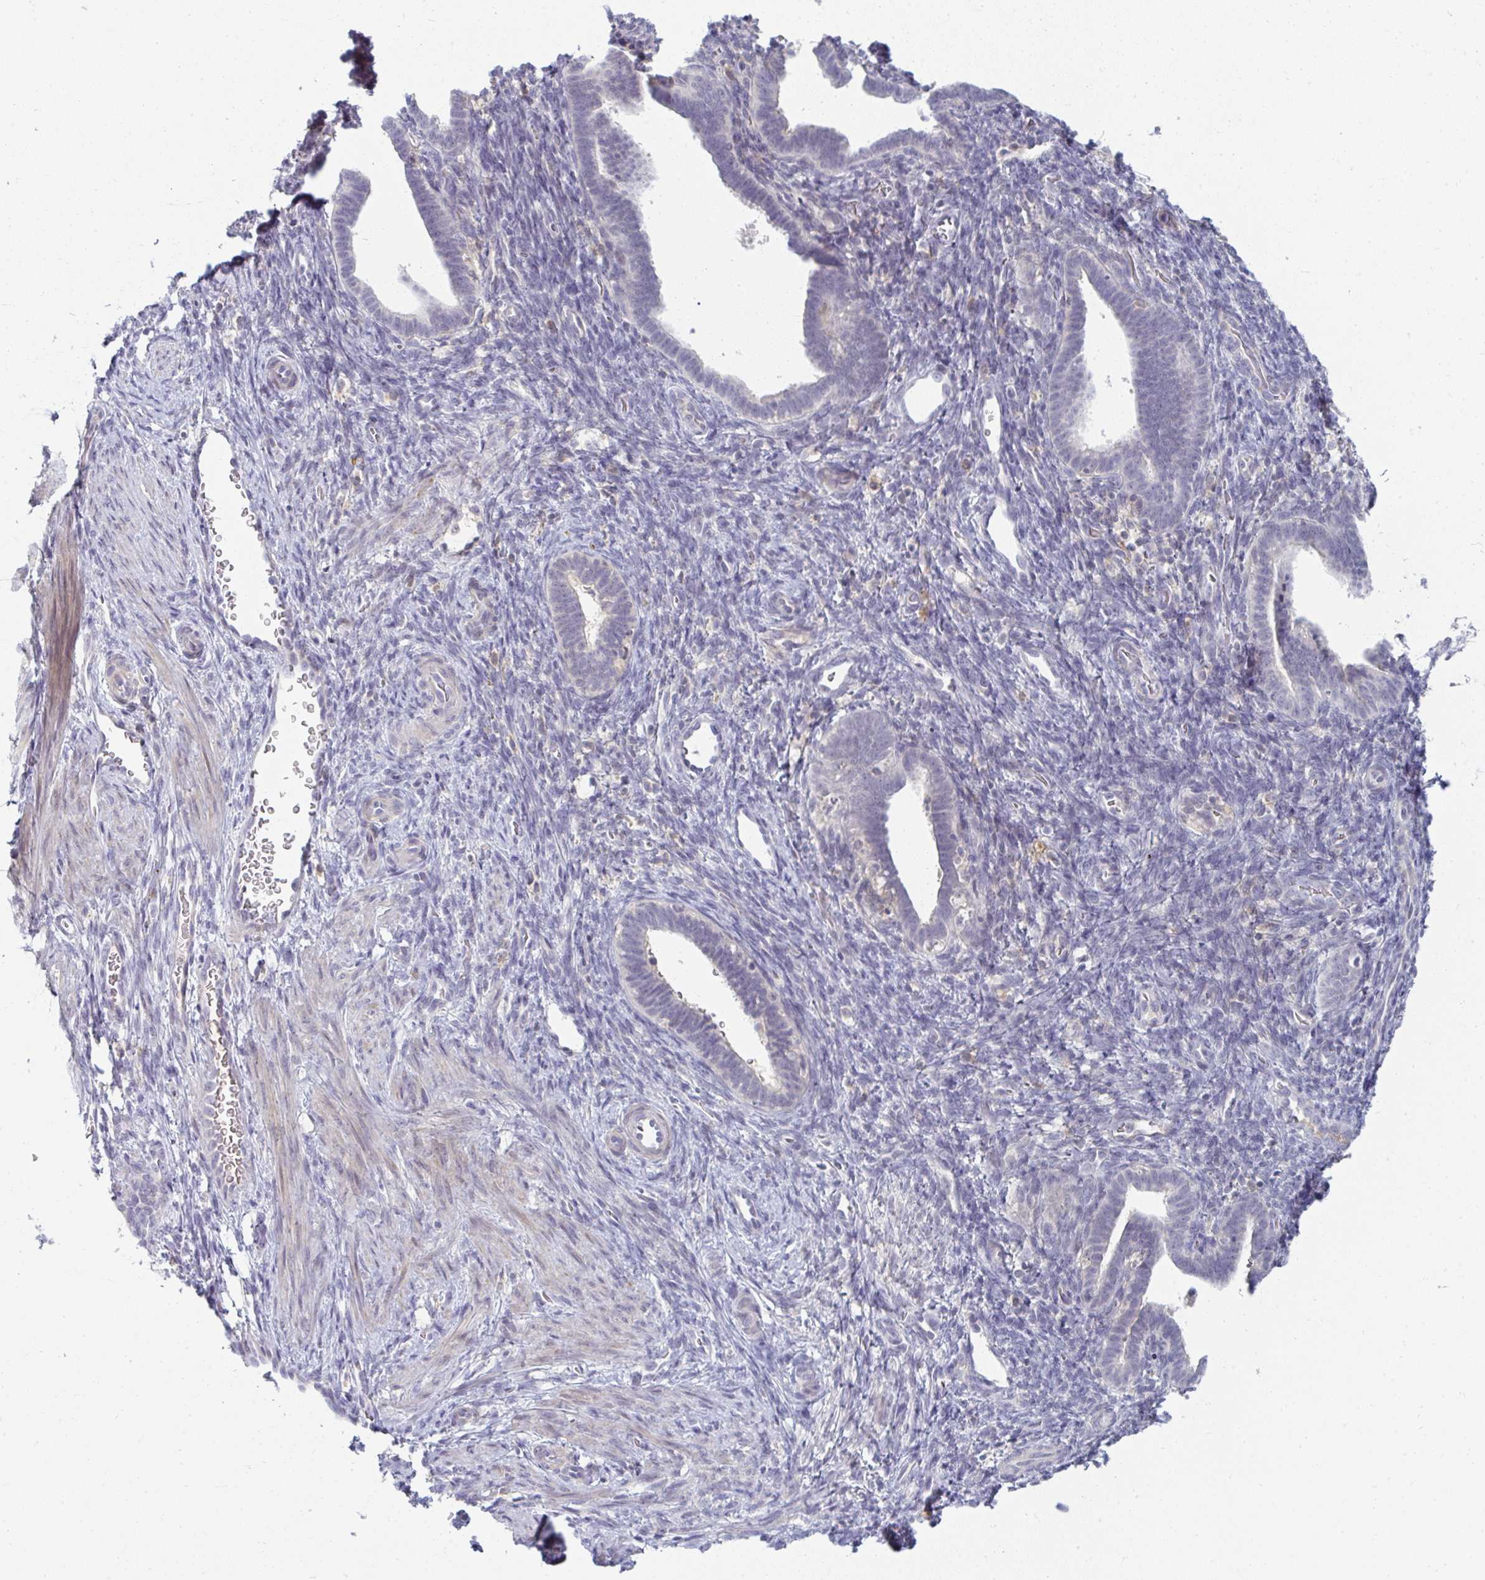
{"staining": {"intensity": "negative", "quantity": "none", "location": "none"}, "tissue": "endometrium", "cell_type": "Cells in endometrial stroma", "image_type": "normal", "snomed": [{"axis": "morphology", "description": "Normal tissue, NOS"}, {"axis": "topography", "description": "Endometrium"}], "caption": "This is an immunohistochemistry (IHC) micrograph of unremarkable endometrium. There is no expression in cells in endometrial stroma.", "gene": "PPFIA4", "patient": {"sex": "female", "age": 34}}